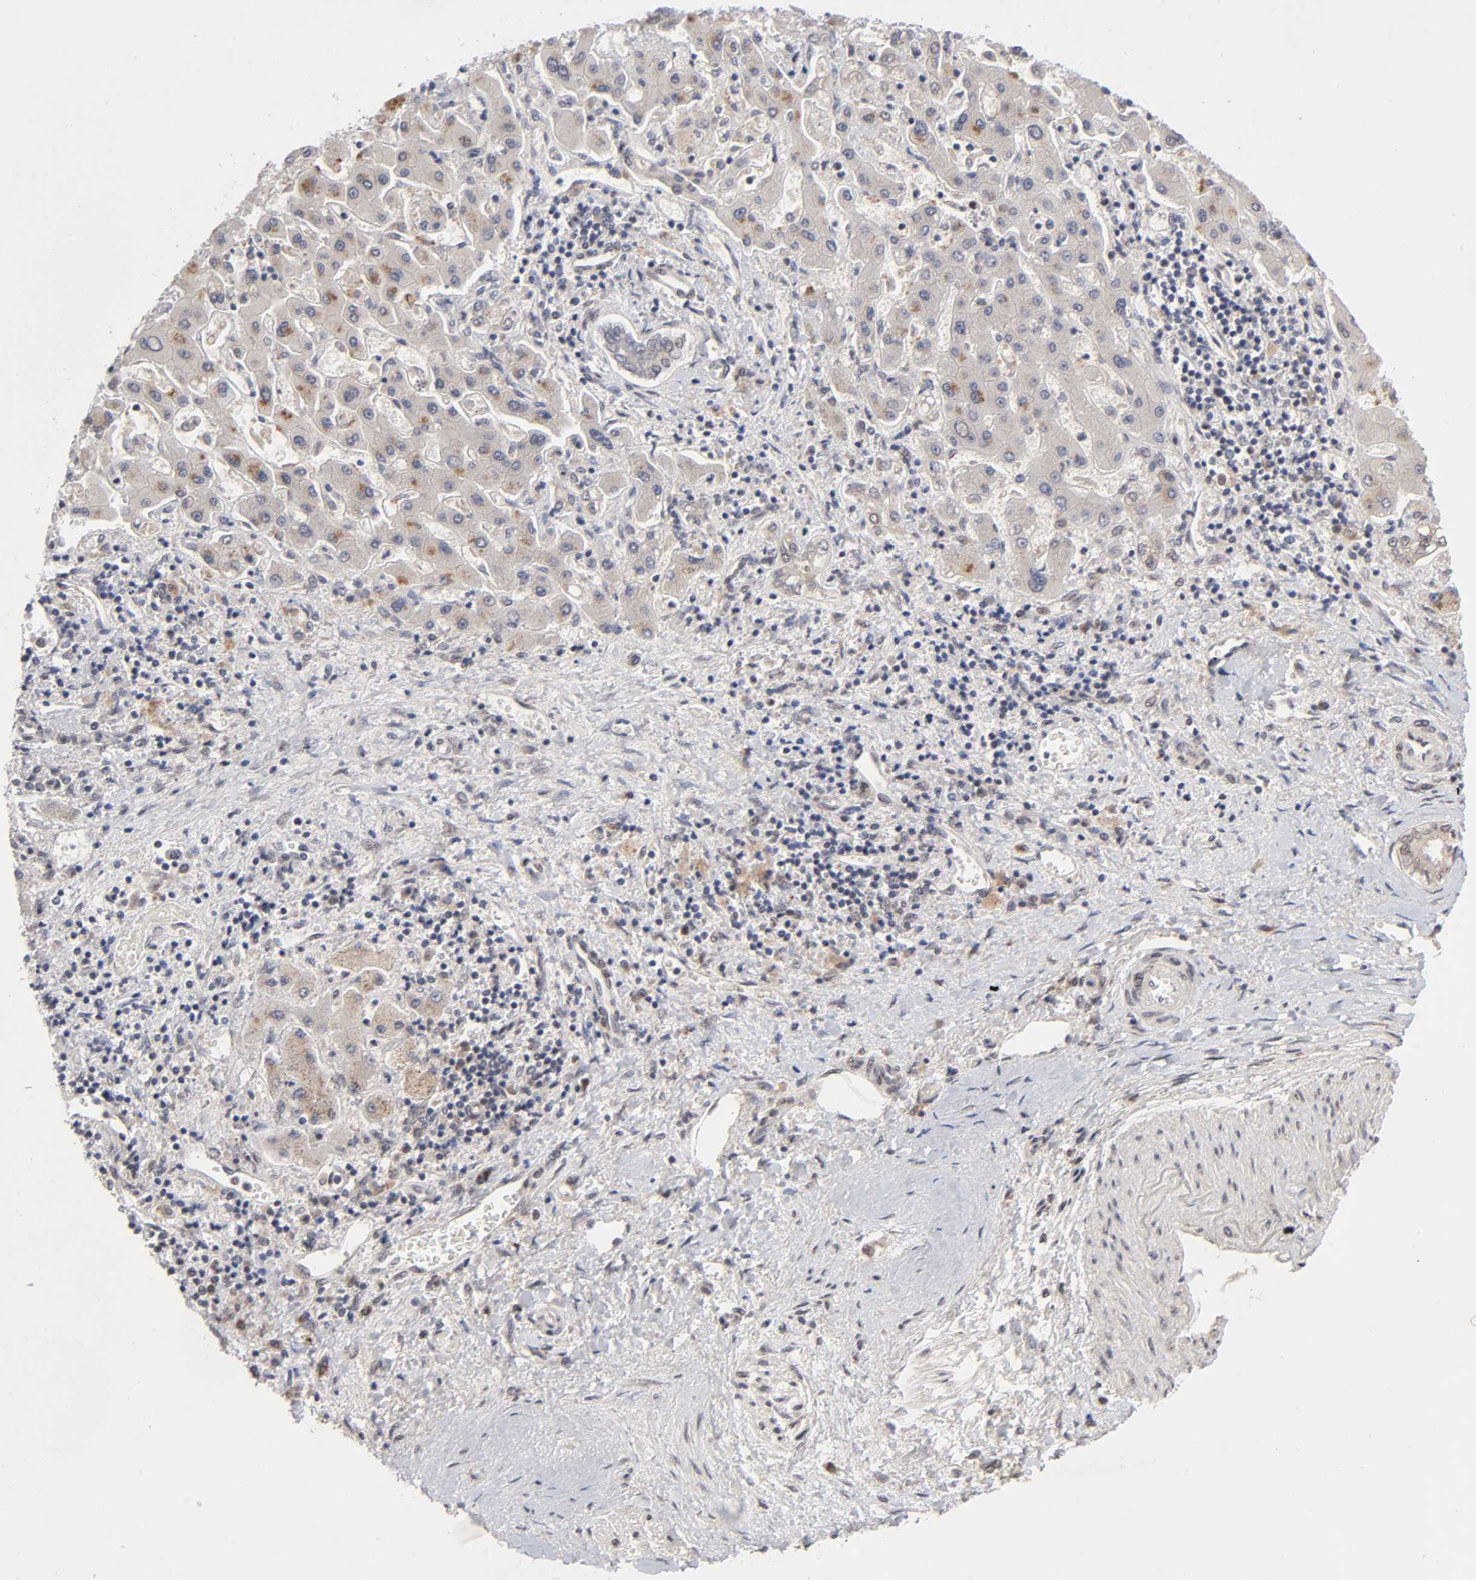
{"staining": {"intensity": "moderate", "quantity": "25%-75%", "location": "cytoplasmic/membranous"}, "tissue": "liver cancer", "cell_type": "Tumor cells", "image_type": "cancer", "snomed": [{"axis": "morphology", "description": "Cholangiocarcinoma"}, {"axis": "topography", "description": "Liver"}], "caption": "Immunohistochemistry (IHC) of human liver cancer (cholangiocarcinoma) displays medium levels of moderate cytoplasmic/membranous expression in approximately 25%-75% of tumor cells. Using DAB (brown) and hematoxylin (blue) stains, captured at high magnification using brightfield microscopy.", "gene": "EP300", "patient": {"sex": "male", "age": 50}}